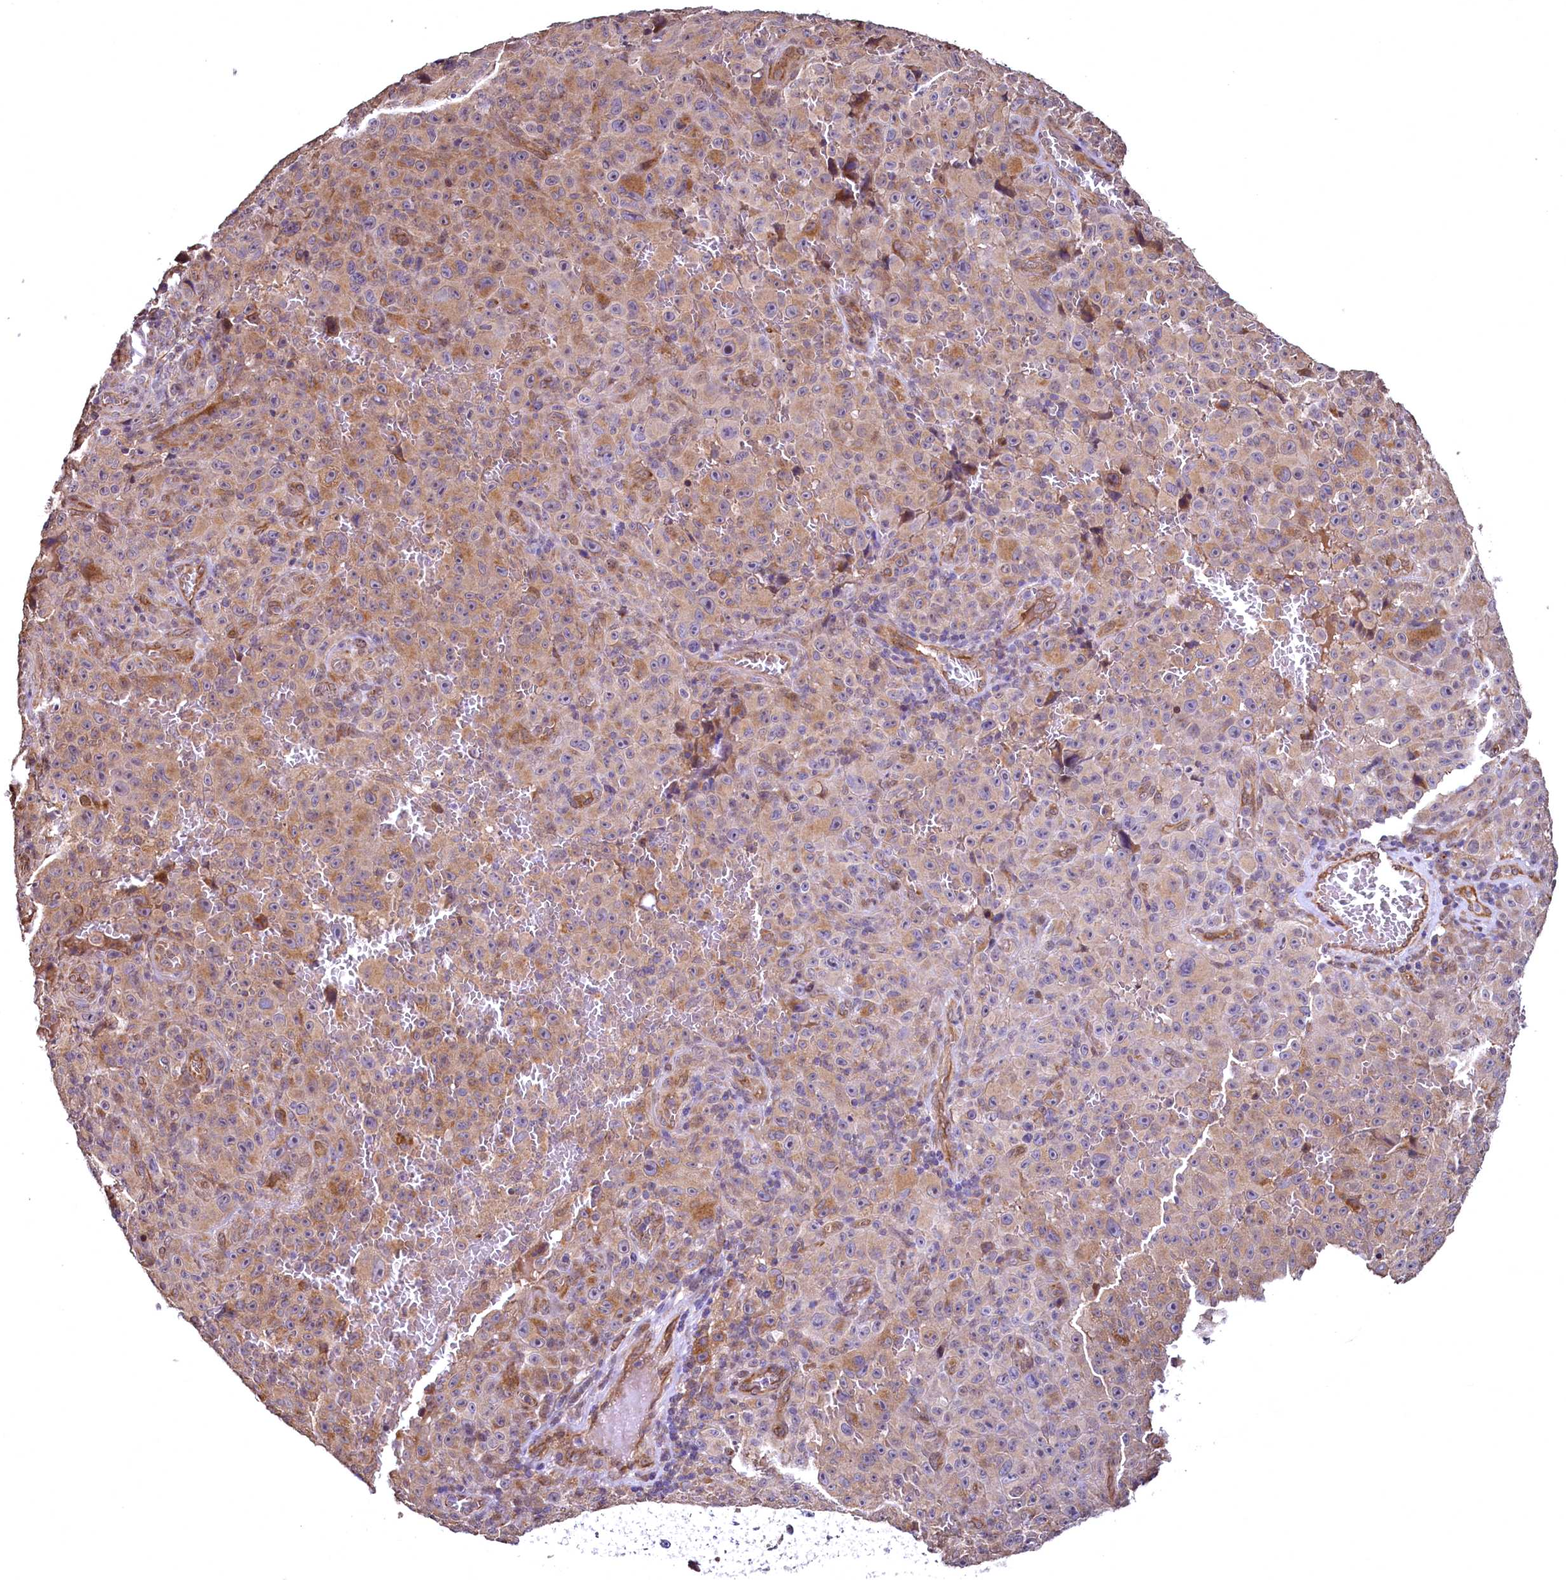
{"staining": {"intensity": "weak", "quantity": ">75%", "location": "cytoplasmic/membranous"}, "tissue": "melanoma", "cell_type": "Tumor cells", "image_type": "cancer", "snomed": [{"axis": "morphology", "description": "Malignant melanoma, NOS"}, {"axis": "topography", "description": "Skin"}], "caption": "A brown stain highlights weak cytoplasmic/membranous expression of a protein in human melanoma tumor cells.", "gene": "TBCEL", "patient": {"sex": "female", "age": 82}}